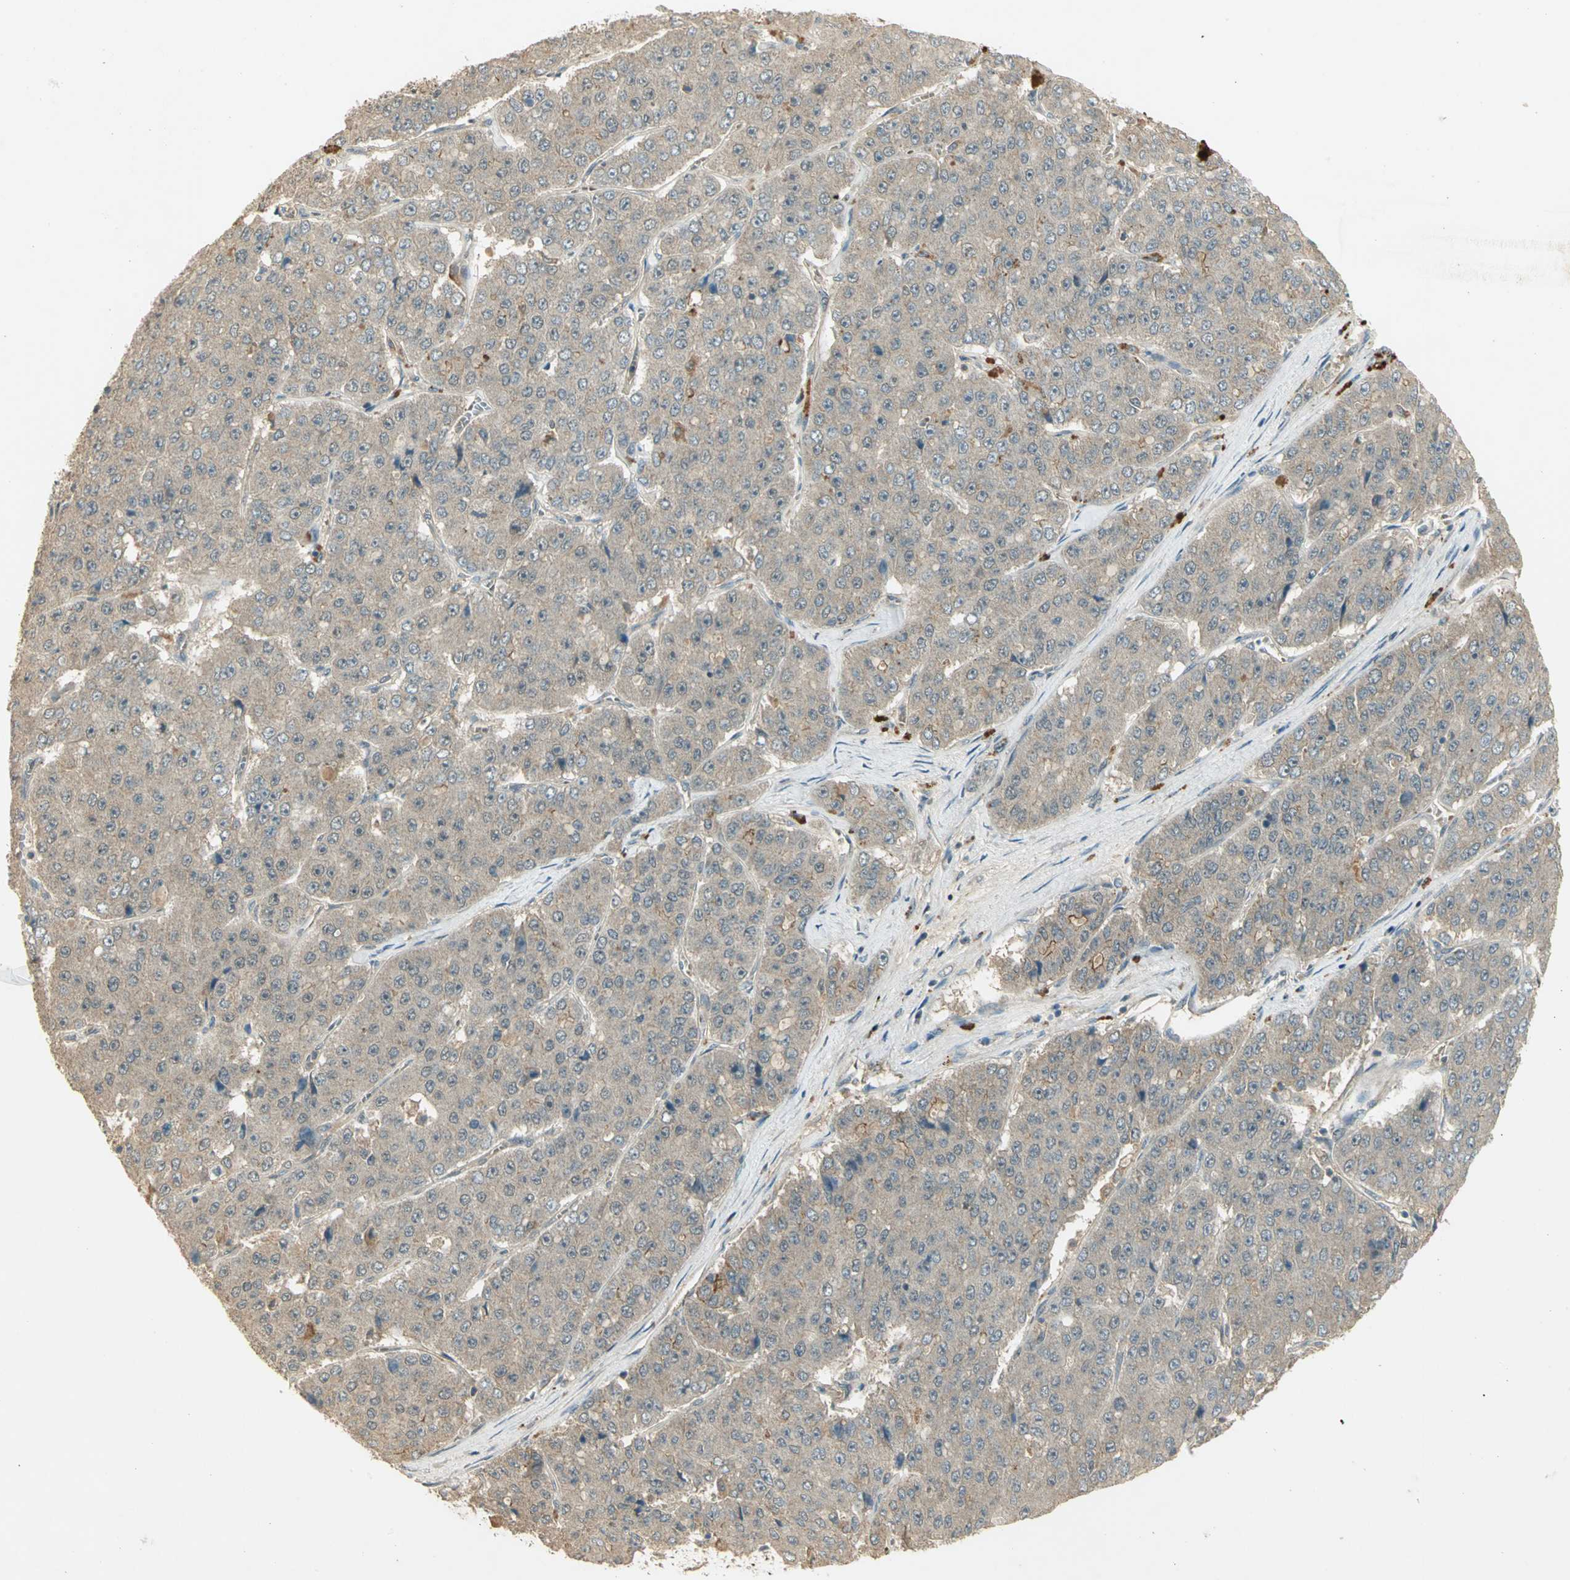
{"staining": {"intensity": "weak", "quantity": "25%-75%", "location": "cytoplasmic/membranous"}, "tissue": "pancreatic cancer", "cell_type": "Tumor cells", "image_type": "cancer", "snomed": [{"axis": "morphology", "description": "Adenocarcinoma, NOS"}, {"axis": "topography", "description": "Pancreas"}], "caption": "Immunohistochemistry of human pancreatic adenocarcinoma shows low levels of weak cytoplasmic/membranous expression in about 25%-75% of tumor cells.", "gene": "KEAP1", "patient": {"sex": "male", "age": 50}}